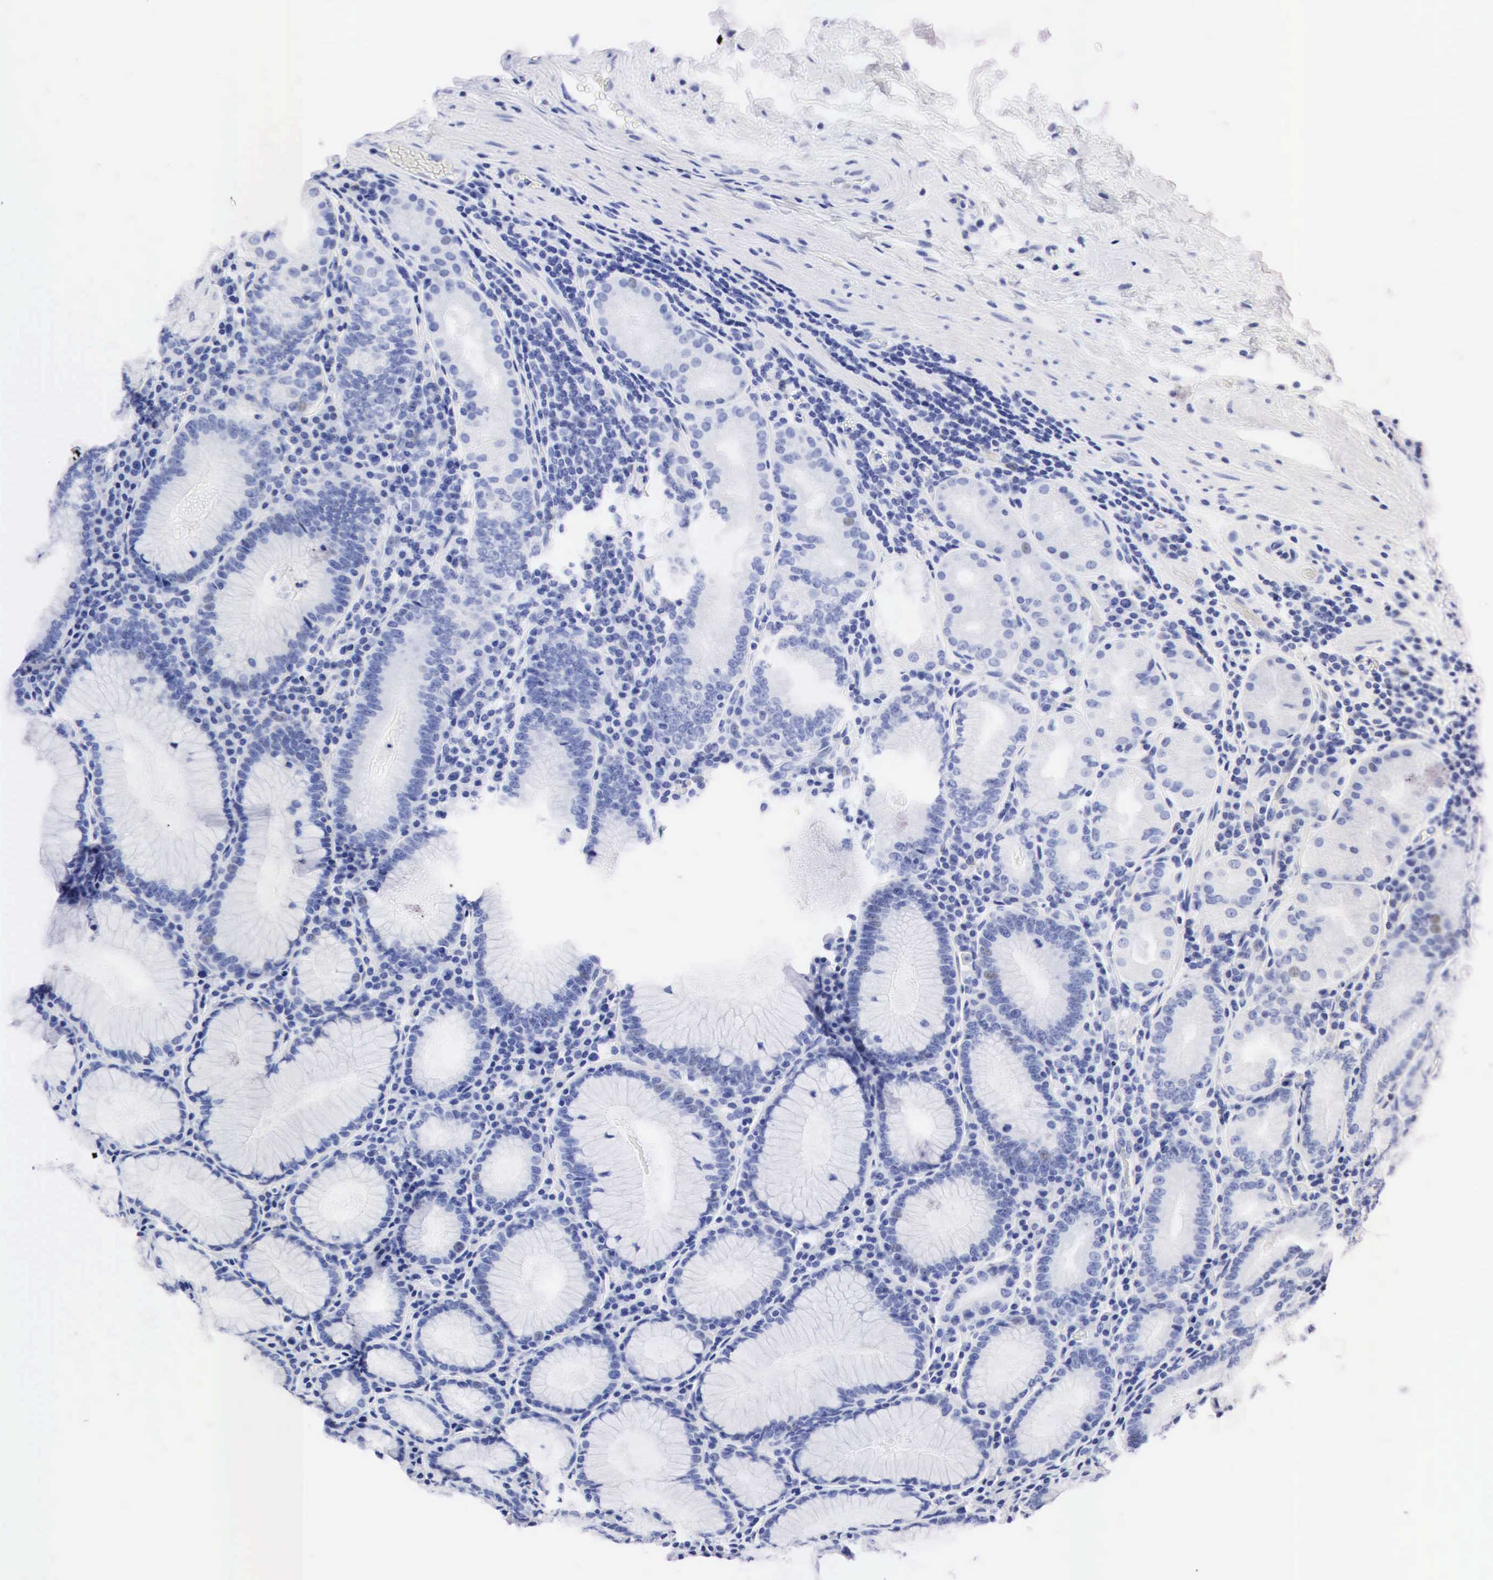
{"staining": {"intensity": "negative", "quantity": "none", "location": "none"}, "tissue": "stomach", "cell_type": "Glandular cells", "image_type": "normal", "snomed": [{"axis": "morphology", "description": "Normal tissue, NOS"}, {"axis": "topography", "description": "Stomach, lower"}], "caption": "Photomicrograph shows no significant protein expression in glandular cells of benign stomach.", "gene": "PTH", "patient": {"sex": "female", "age": 43}}